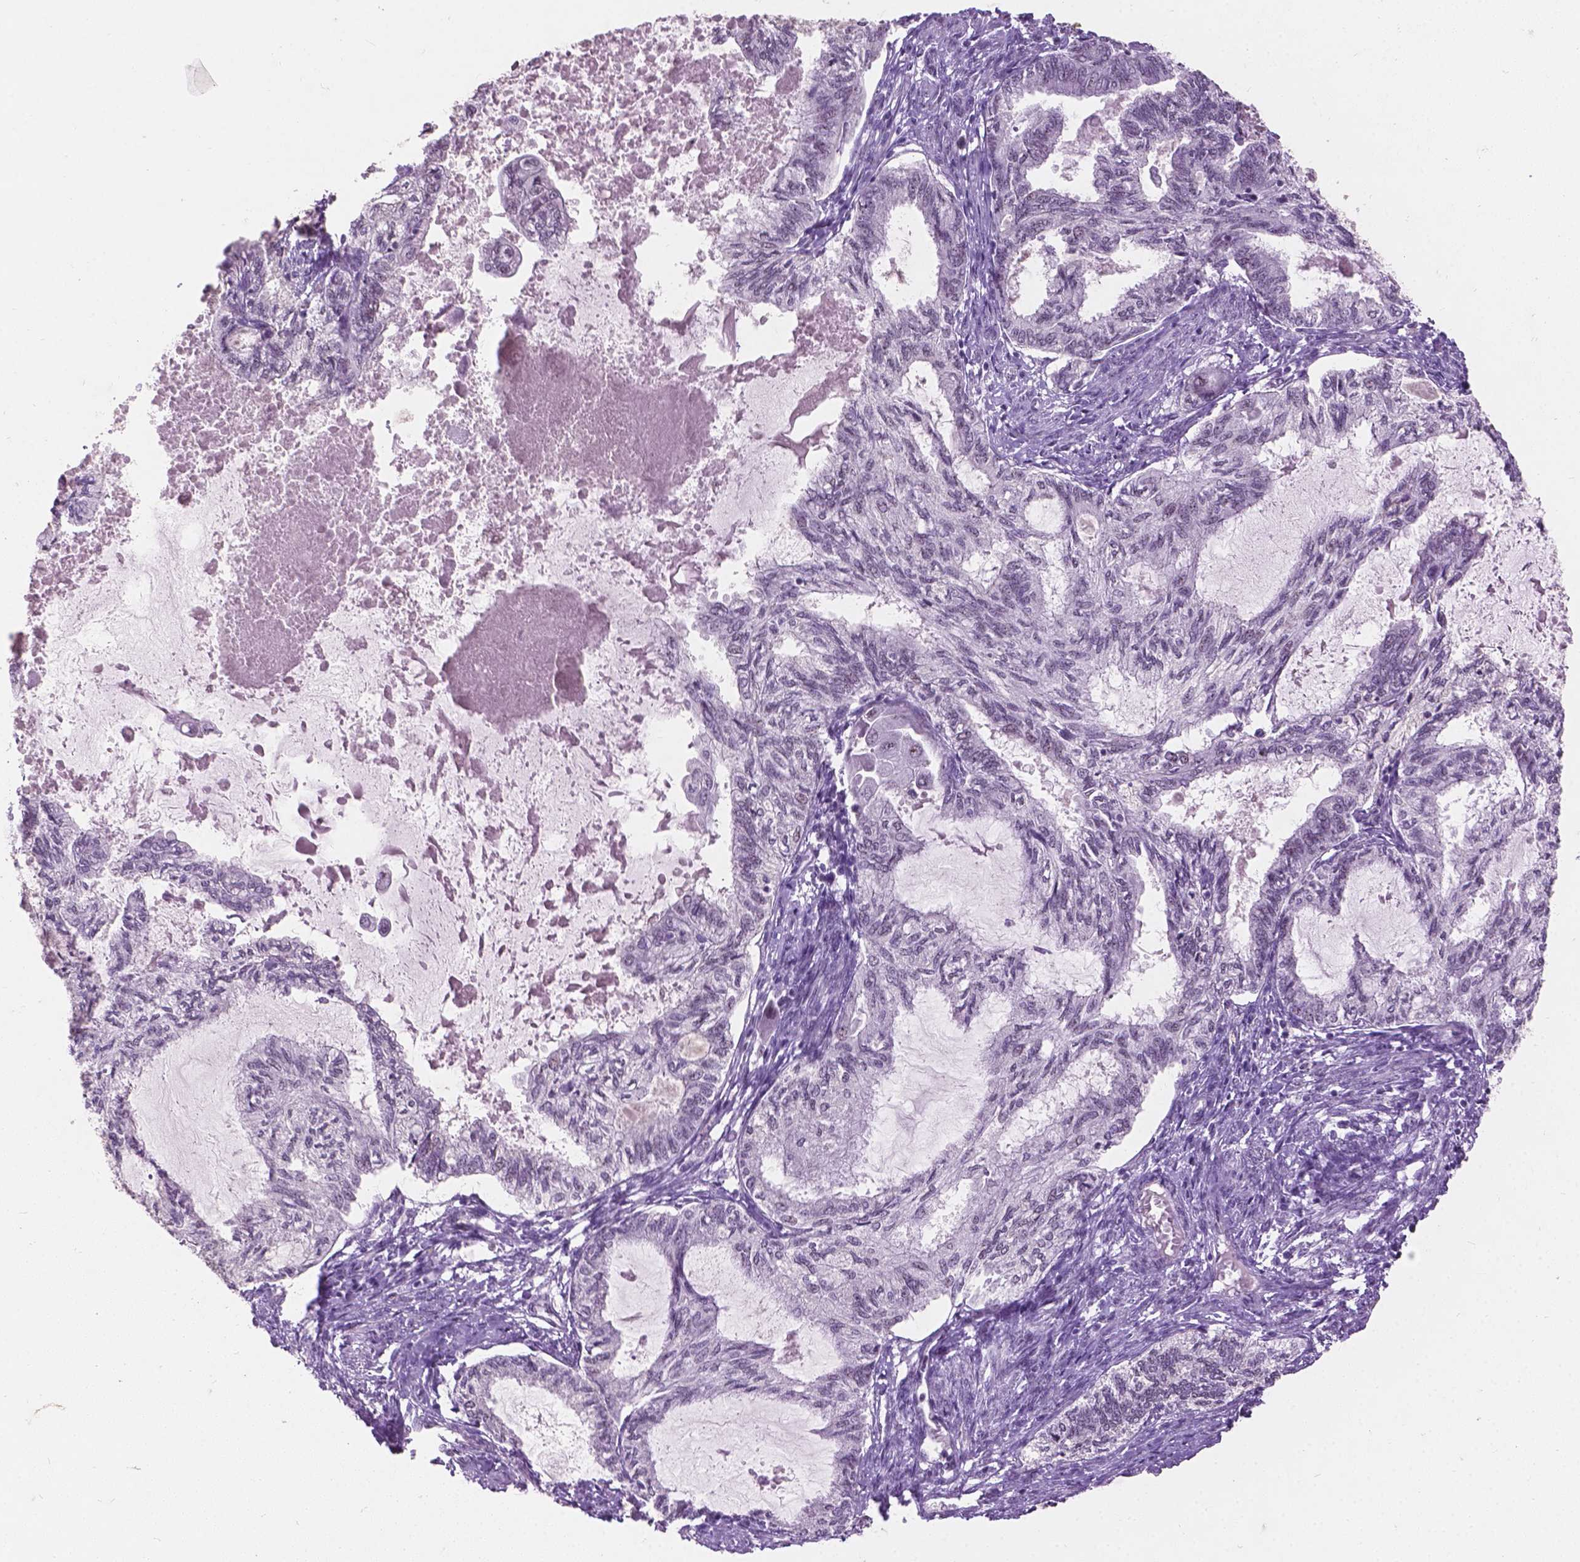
{"staining": {"intensity": "negative", "quantity": "none", "location": "none"}, "tissue": "endometrial cancer", "cell_type": "Tumor cells", "image_type": "cancer", "snomed": [{"axis": "morphology", "description": "Adenocarcinoma, NOS"}, {"axis": "topography", "description": "Endometrium"}], "caption": "IHC photomicrograph of neoplastic tissue: endometrial adenocarcinoma stained with DAB demonstrates no significant protein expression in tumor cells.", "gene": "COIL", "patient": {"sex": "female", "age": 86}}